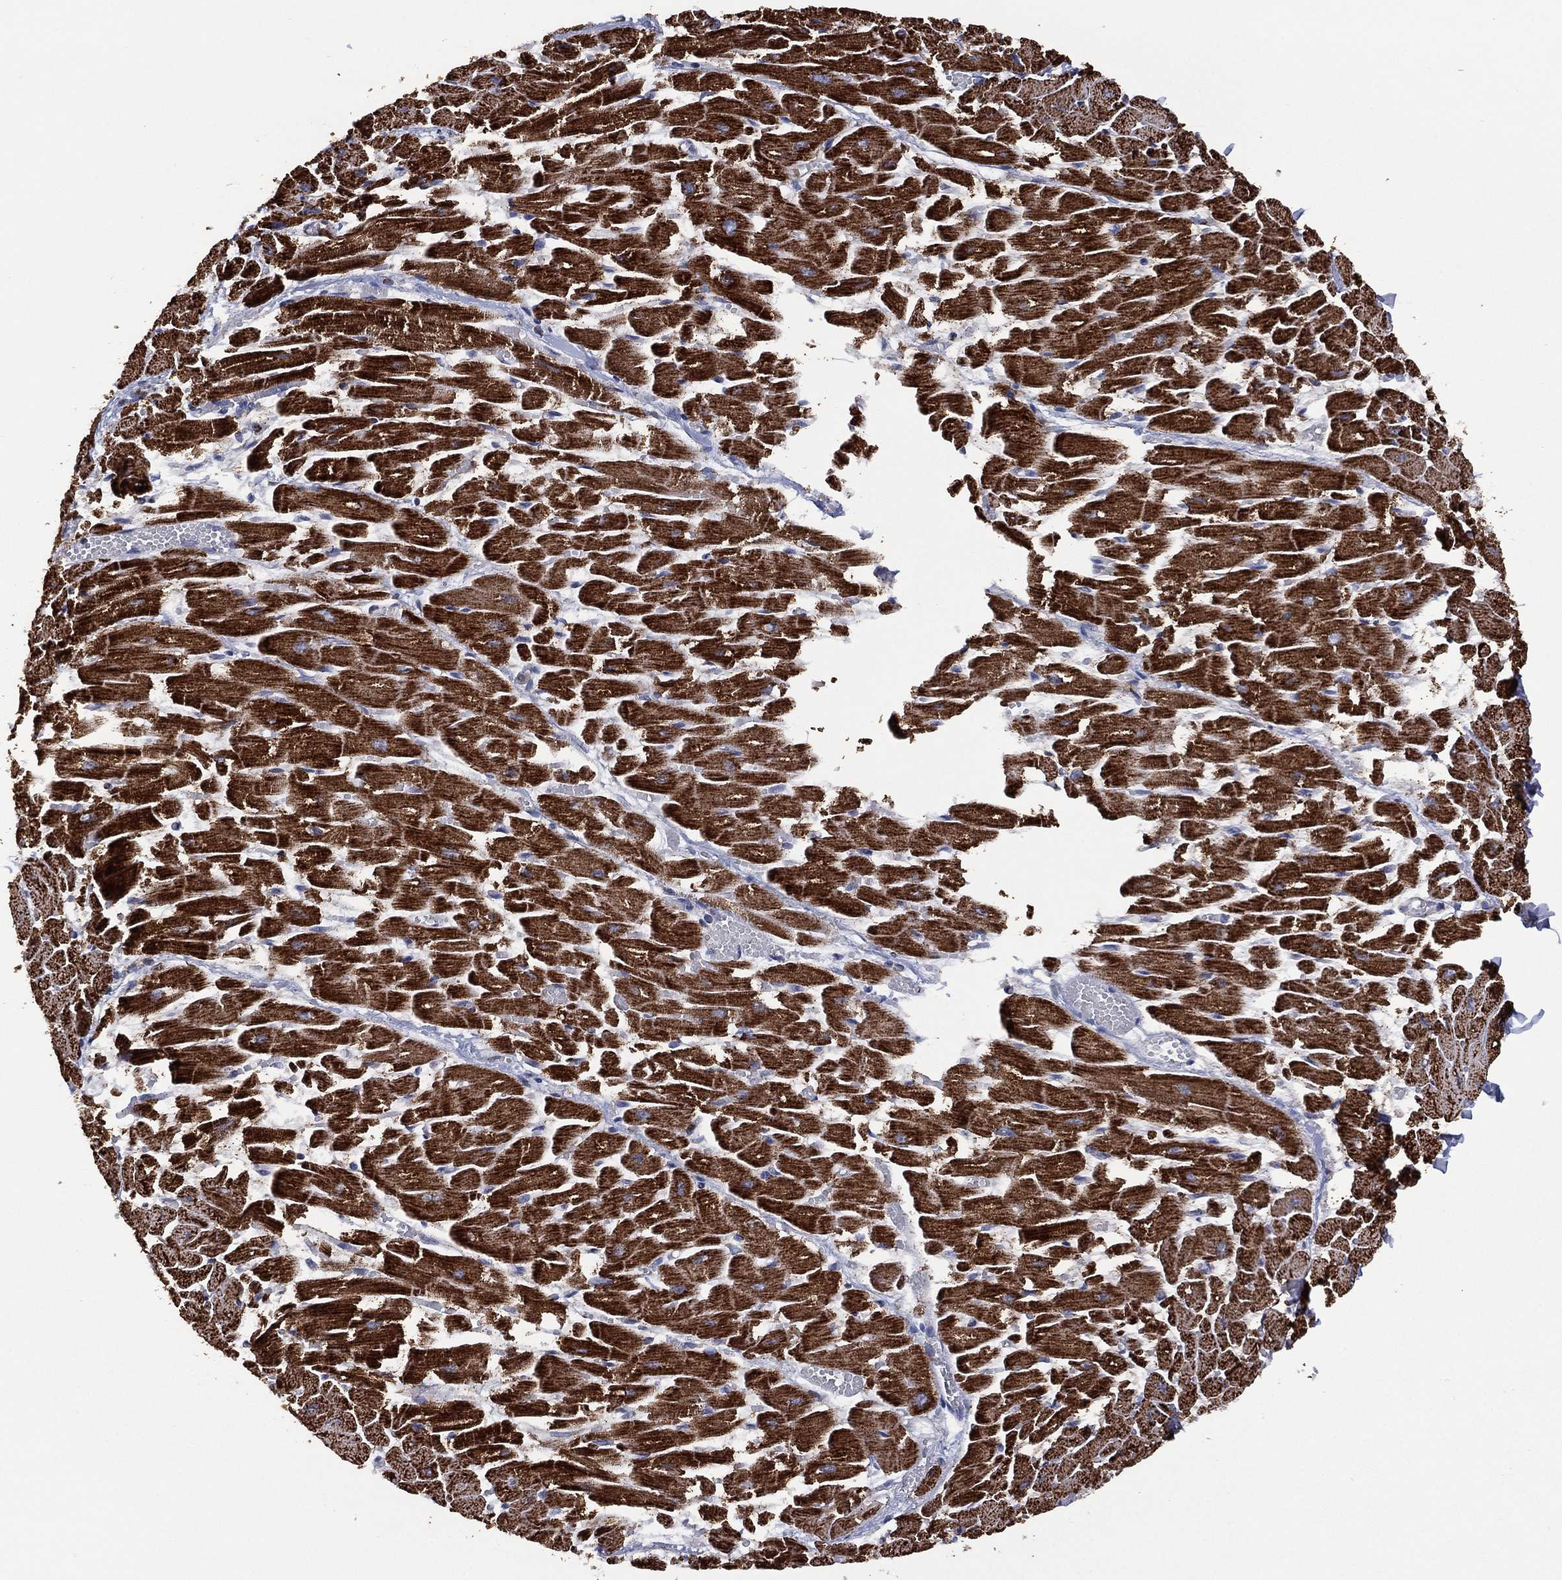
{"staining": {"intensity": "strong", "quantity": ">75%", "location": "cytoplasmic/membranous"}, "tissue": "heart muscle", "cell_type": "Cardiomyocytes", "image_type": "normal", "snomed": [{"axis": "morphology", "description": "Normal tissue, NOS"}, {"axis": "topography", "description": "Heart"}], "caption": "Cardiomyocytes exhibit high levels of strong cytoplasmic/membranous positivity in approximately >75% of cells in benign human heart muscle.", "gene": "PPP2R5A", "patient": {"sex": "female", "age": 52}}